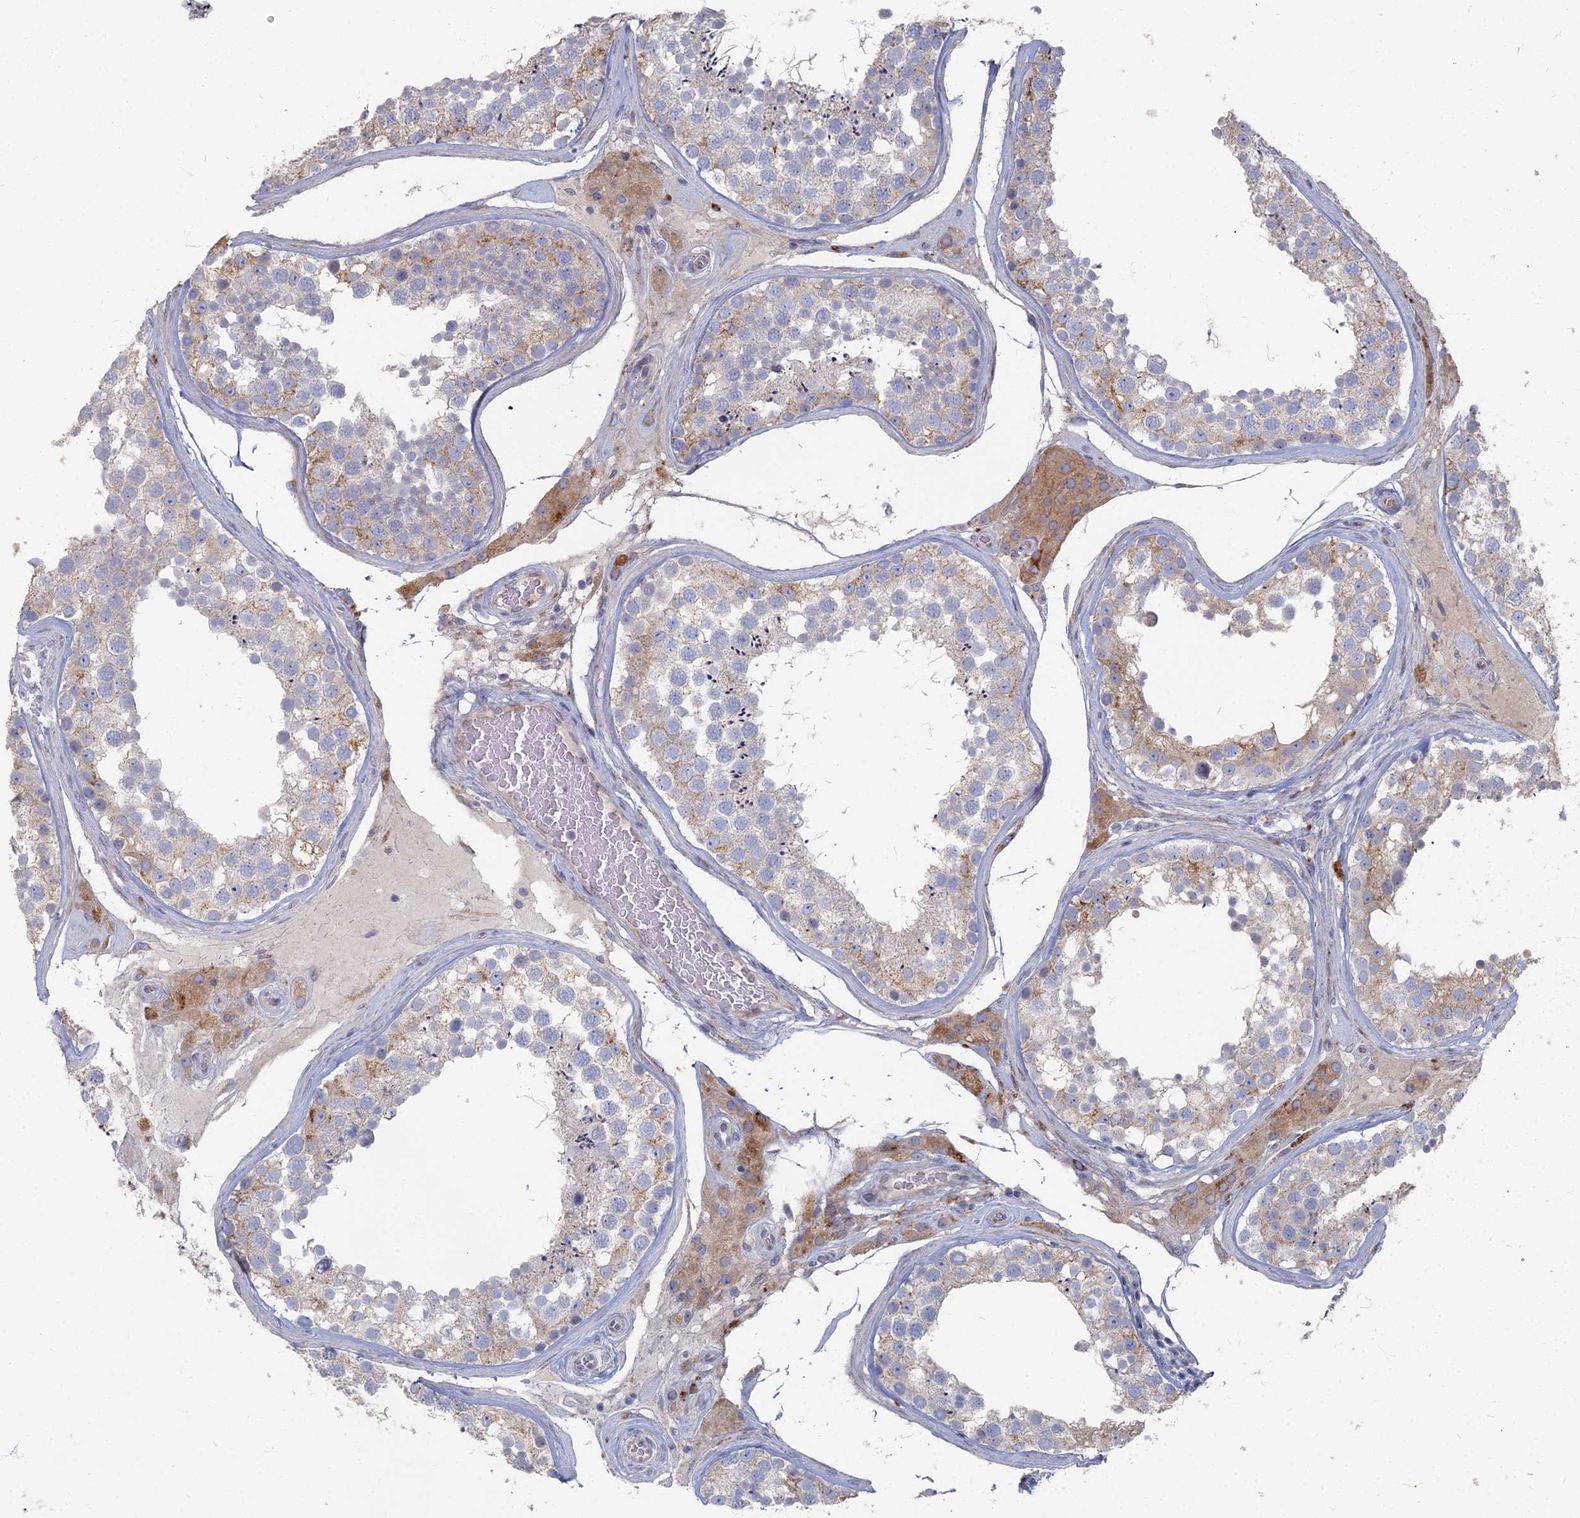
{"staining": {"intensity": "moderate", "quantity": "<25%", "location": "cytoplasmic/membranous"}, "tissue": "testis", "cell_type": "Cells in seminiferous ducts", "image_type": "normal", "snomed": [{"axis": "morphology", "description": "Normal tissue, NOS"}, {"axis": "topography", "description": "Testis"}], "caption": "Immunohistochemistry image of normal testis: testis stained using immunohistochemistry (IHC) displays low levels of moderate protein expression localized specifically in the cytoplasmic/membranous of cells in seminiferous ducts, appearing as a cytoplasmic/membranous brown color.", "gene": "TMEM128", "patient": {"sex": "male", "age": 46}}